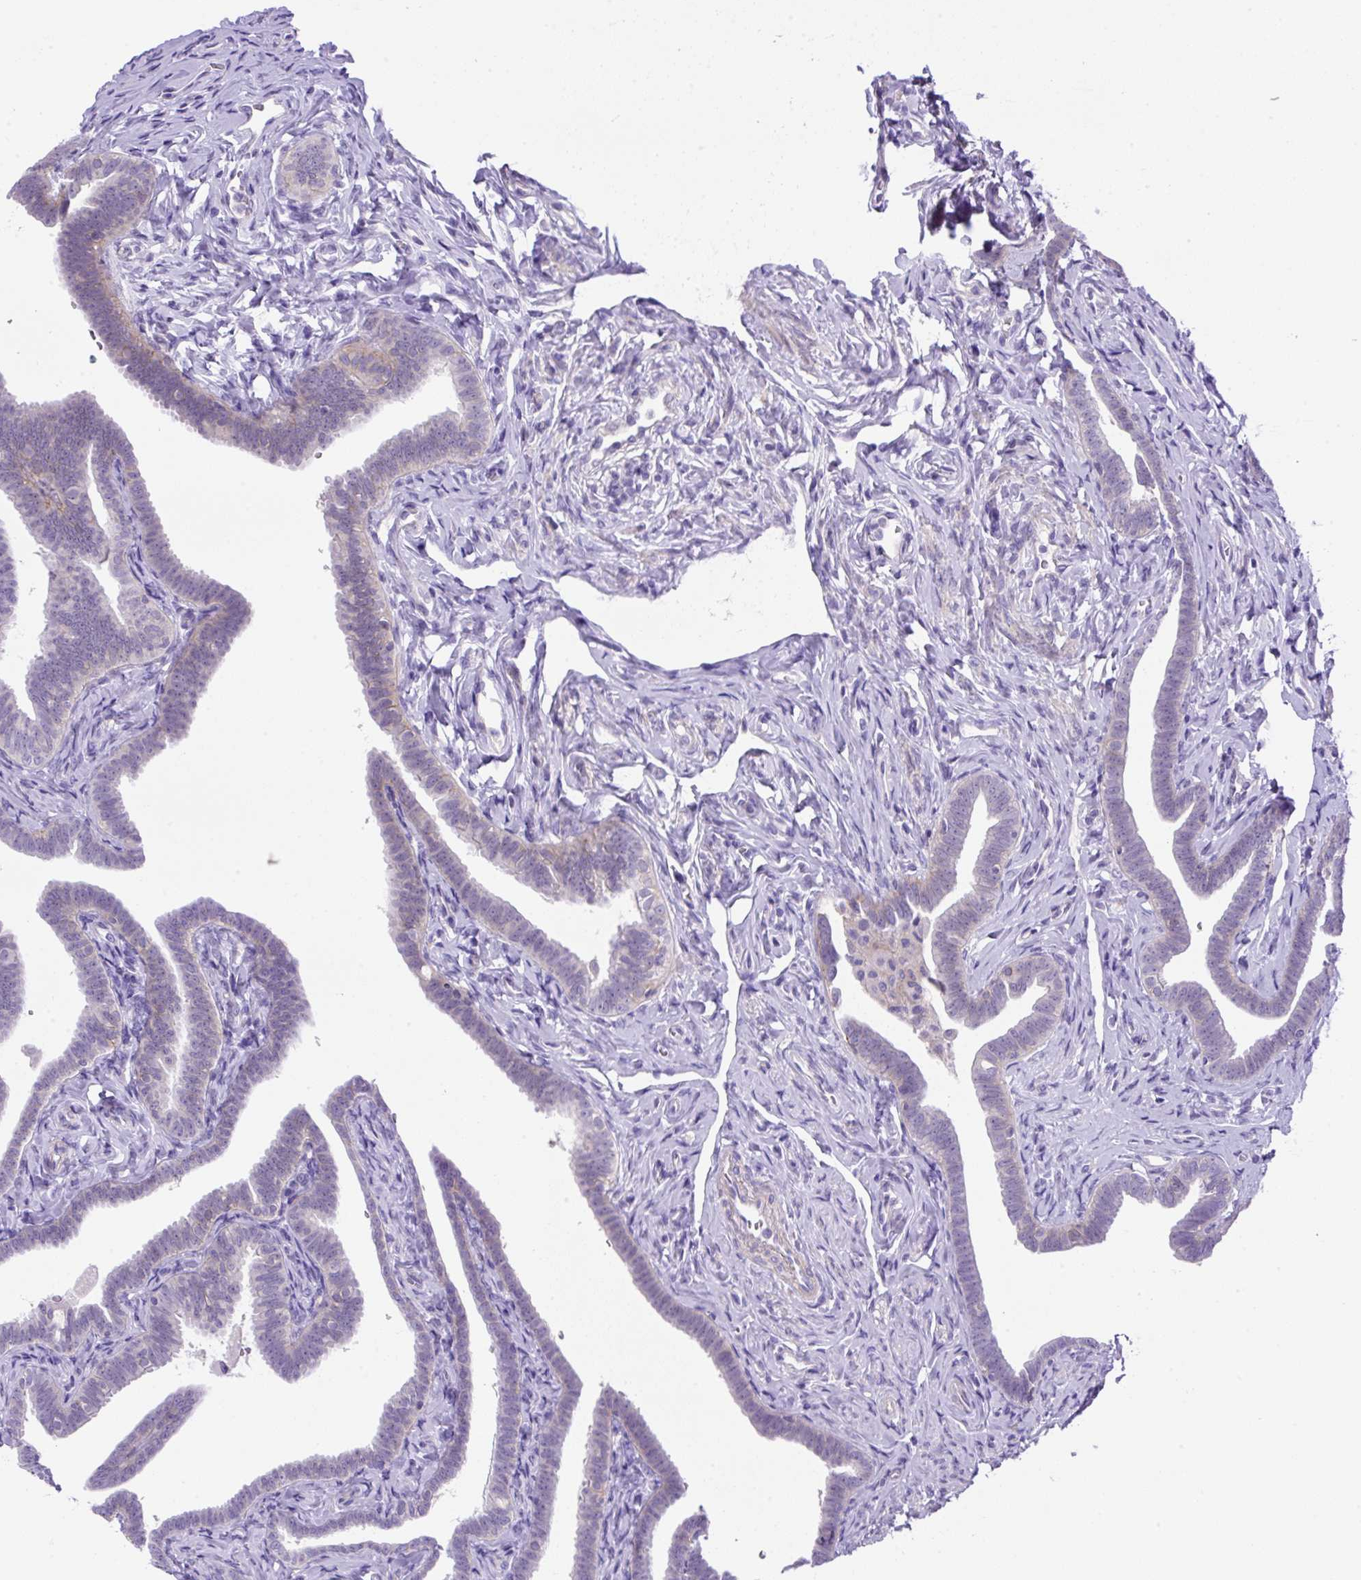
{"staining": {"intensity": "weak", "quantity": "<25%", "location": "cytoplasmic/membranous"}, "tissue": "fallopian tube", "cell_type": "Glandular cells", "image_type": "normal", "snomed": [{"axis": "morphology", "description": "Normal tissue, NOS"}, {"axis": "topography", "description": "Fallopian tube"}], "caption": "DAB (3,3'-diaminobenzidine) immunohistochemical staining of benign fallopian tube reveals no significant positivity in glandular cells. (DAB (3,3'-diaminobenzidine) IHC with hematoxylin counter stain).", "gene": "NPTN", "patient": {"sex": "female", "age": 69}}